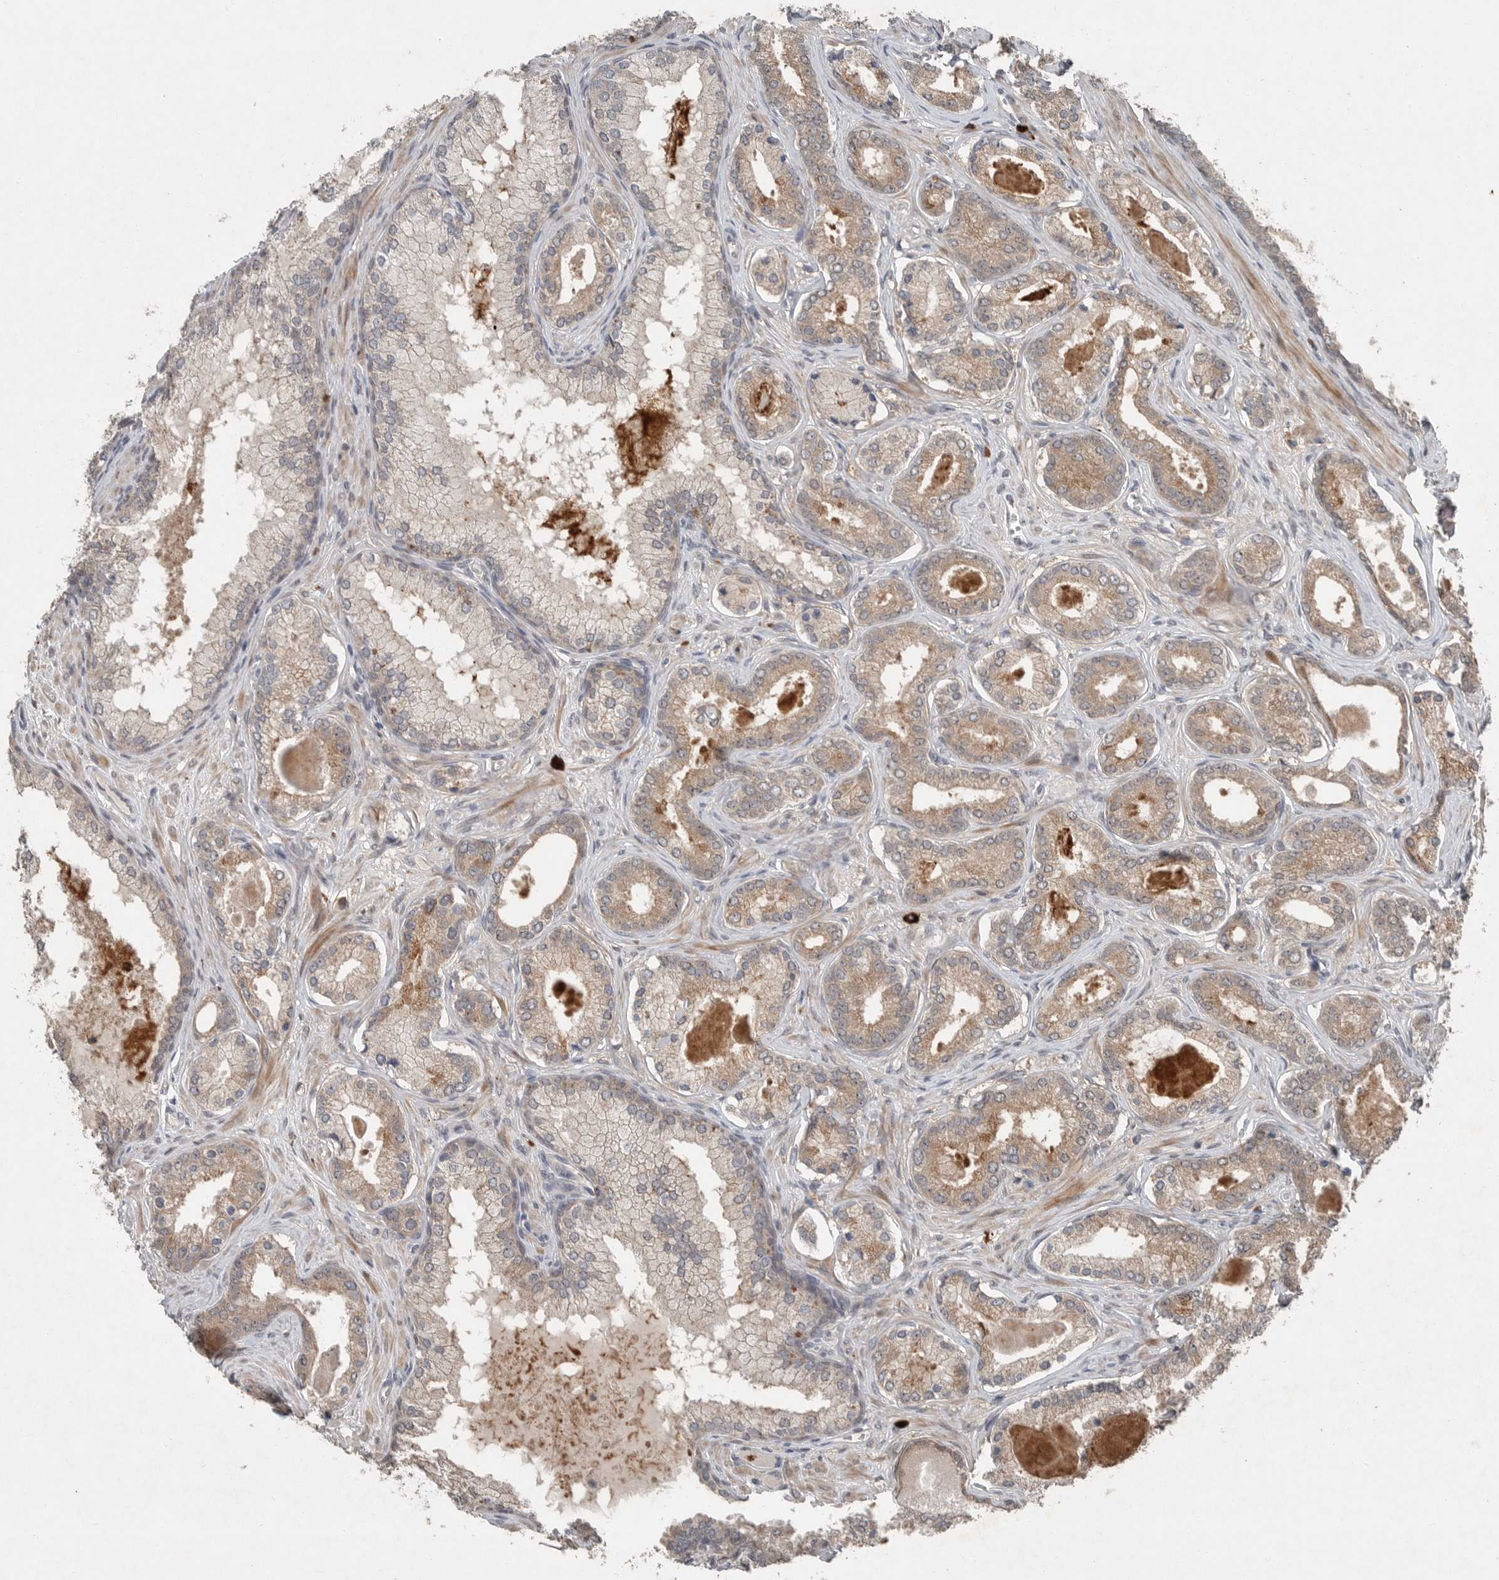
{"staining": {"intensity": "moderate", "quantity": ">75%", "location": "cytoplasmic/membranous"}, "tissue": "prostate cancer", "cell_type": "Tumor cells", "image_type": "cancer", "snomed": [{"axis": "morphology", "description": "Adenocarcinoma, Low grade"}, {"axis": "topography", "description": "Prostate"}], "caption": "An image showing moderate cytoplasmic/membranous expression in about >75% of tumor cells in prostate low-grade adenocarcinoma, as visualized by brown immunohistochemical staining.", "gene": "SCP2", "patient": {"sex": "male", "age": 70}}